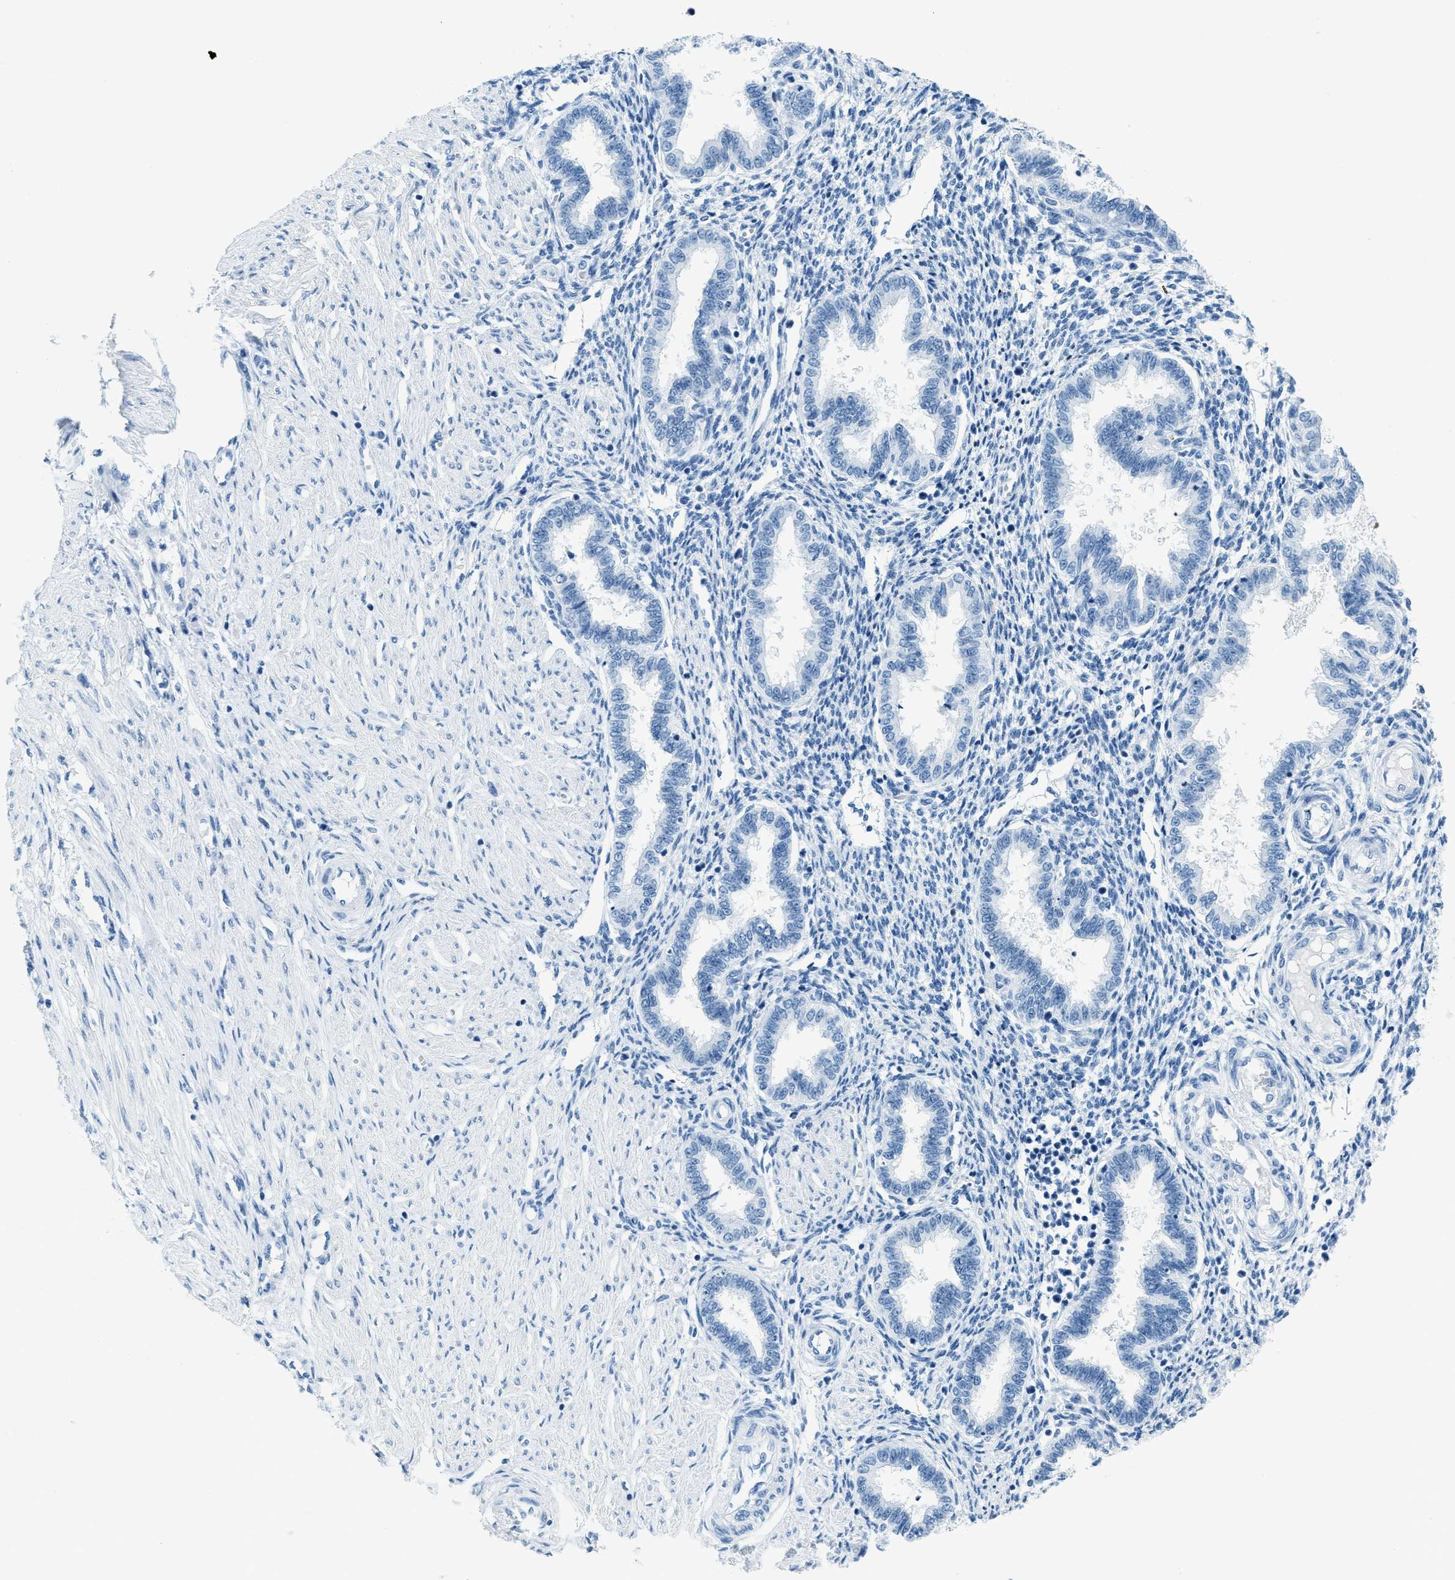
{"staining": {"intensity": "negative", "quantity": "none", "location": "none"}, "tissue": "endometrium", "cell_type": "Cells in endometrial stroma", "image_type": "normal", "snomed": [{"axis": "morphology", "description": "Normal tissue, NOS"}, {"axis": "topography", "description": "Endometrium"}], "caption": "Immunohistochemical staining of benign endometrium reveals no significant positivity in cells in endometrial stroma. Nuclei are stained in blue.", "gene": "PLA2G2A", "patient": {"sex": "female", "age": 33}}